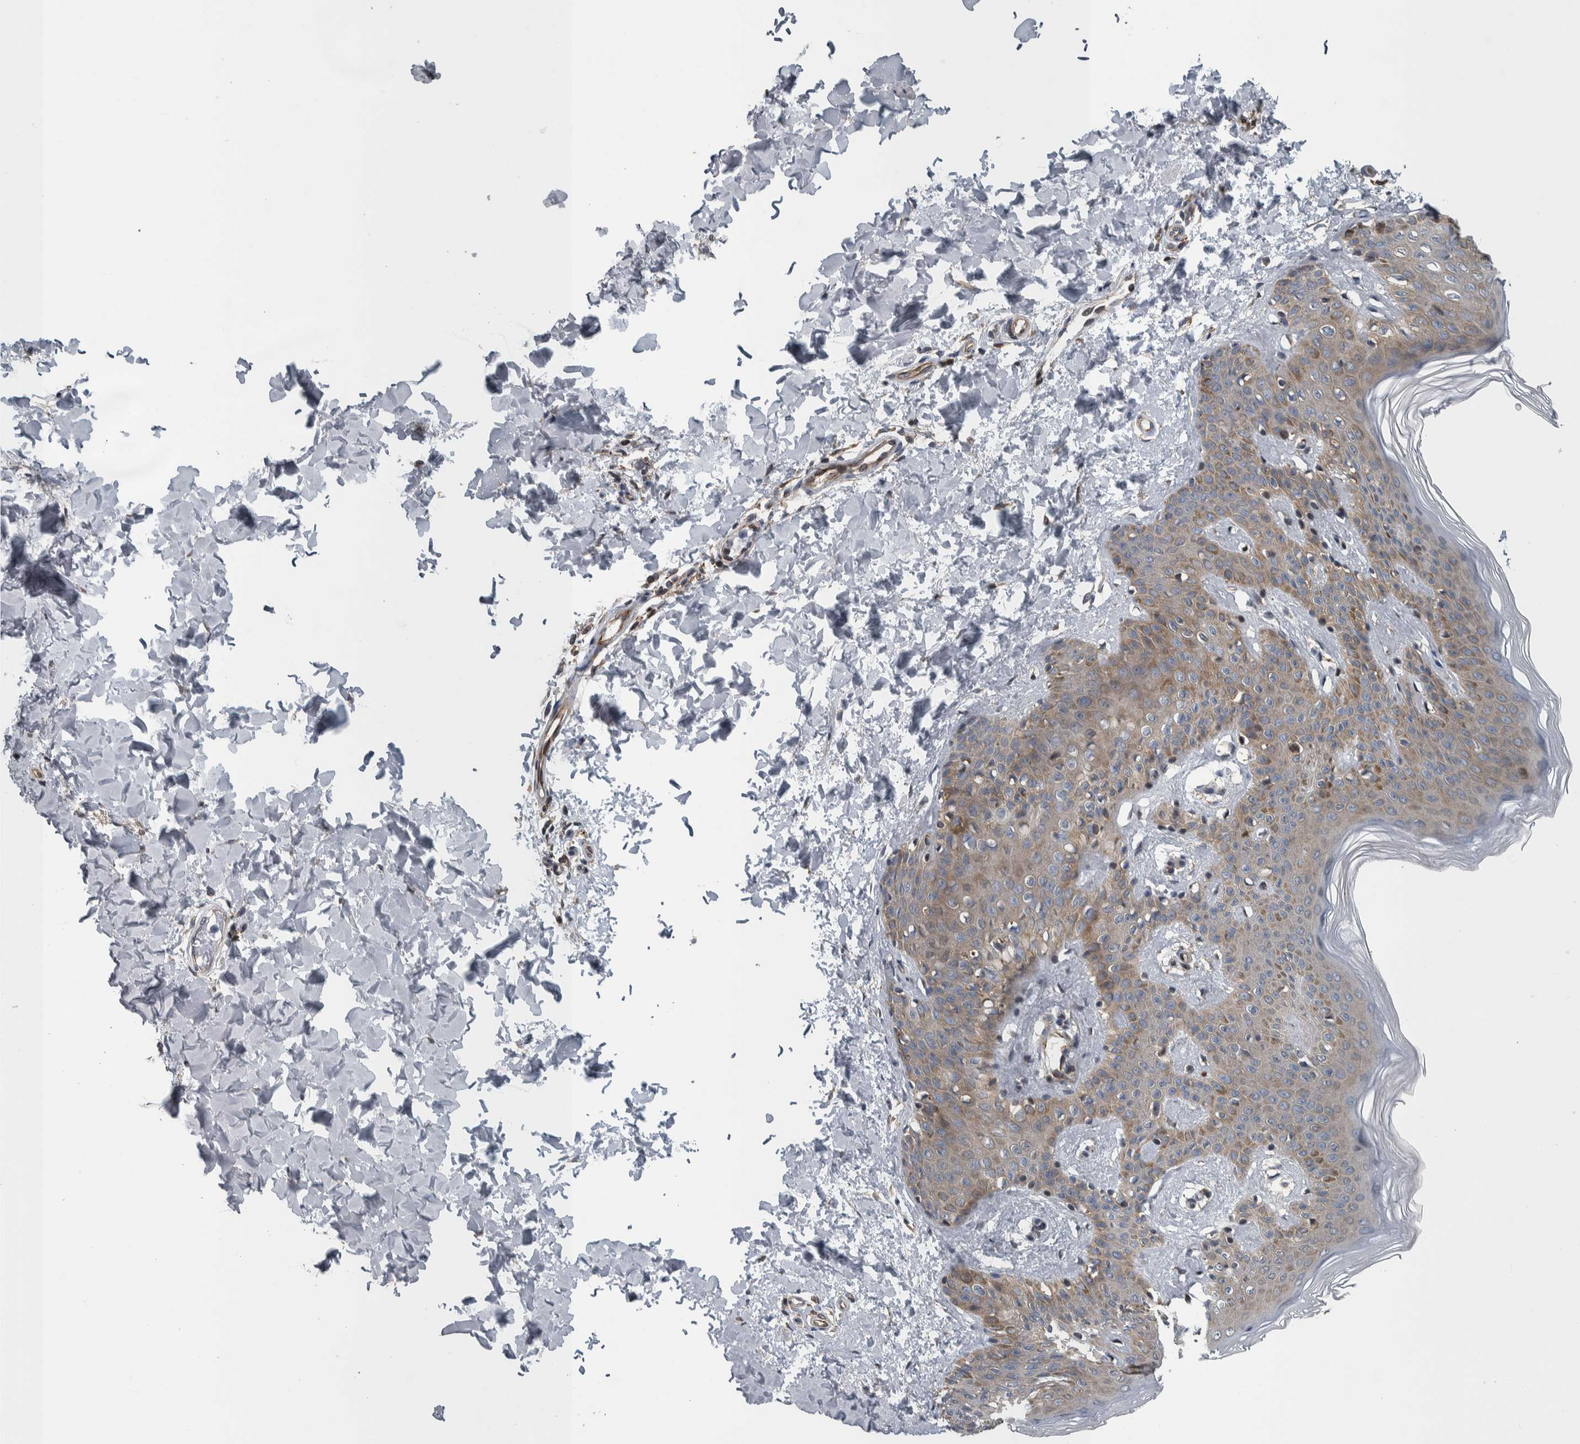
{"staining": {"intensity": "moderate", "quantity": ">75%", "location": "cytoplasmic/membranous"}, "tissue": "skin", "cell_type": "Fibroblasts", "image_type": "normal", "snomed": [{"axis": "morphology", "description": "Normal tissue, NOS"}, {"axis": "morphology", "description": "Neoplasm, benign, NOS"}, {"axis": "topography", "description": "Skin"}, {"axis": "topography", "description": "Soft tissue"}], "caption": "Fibroblasts exhibit moderate cytoplasmic/membranous expression in approximately >75% of cells in unremarkable skin.", "gene": "BAIAP2L1", "patient": {"sex": "male", "age": 26}}